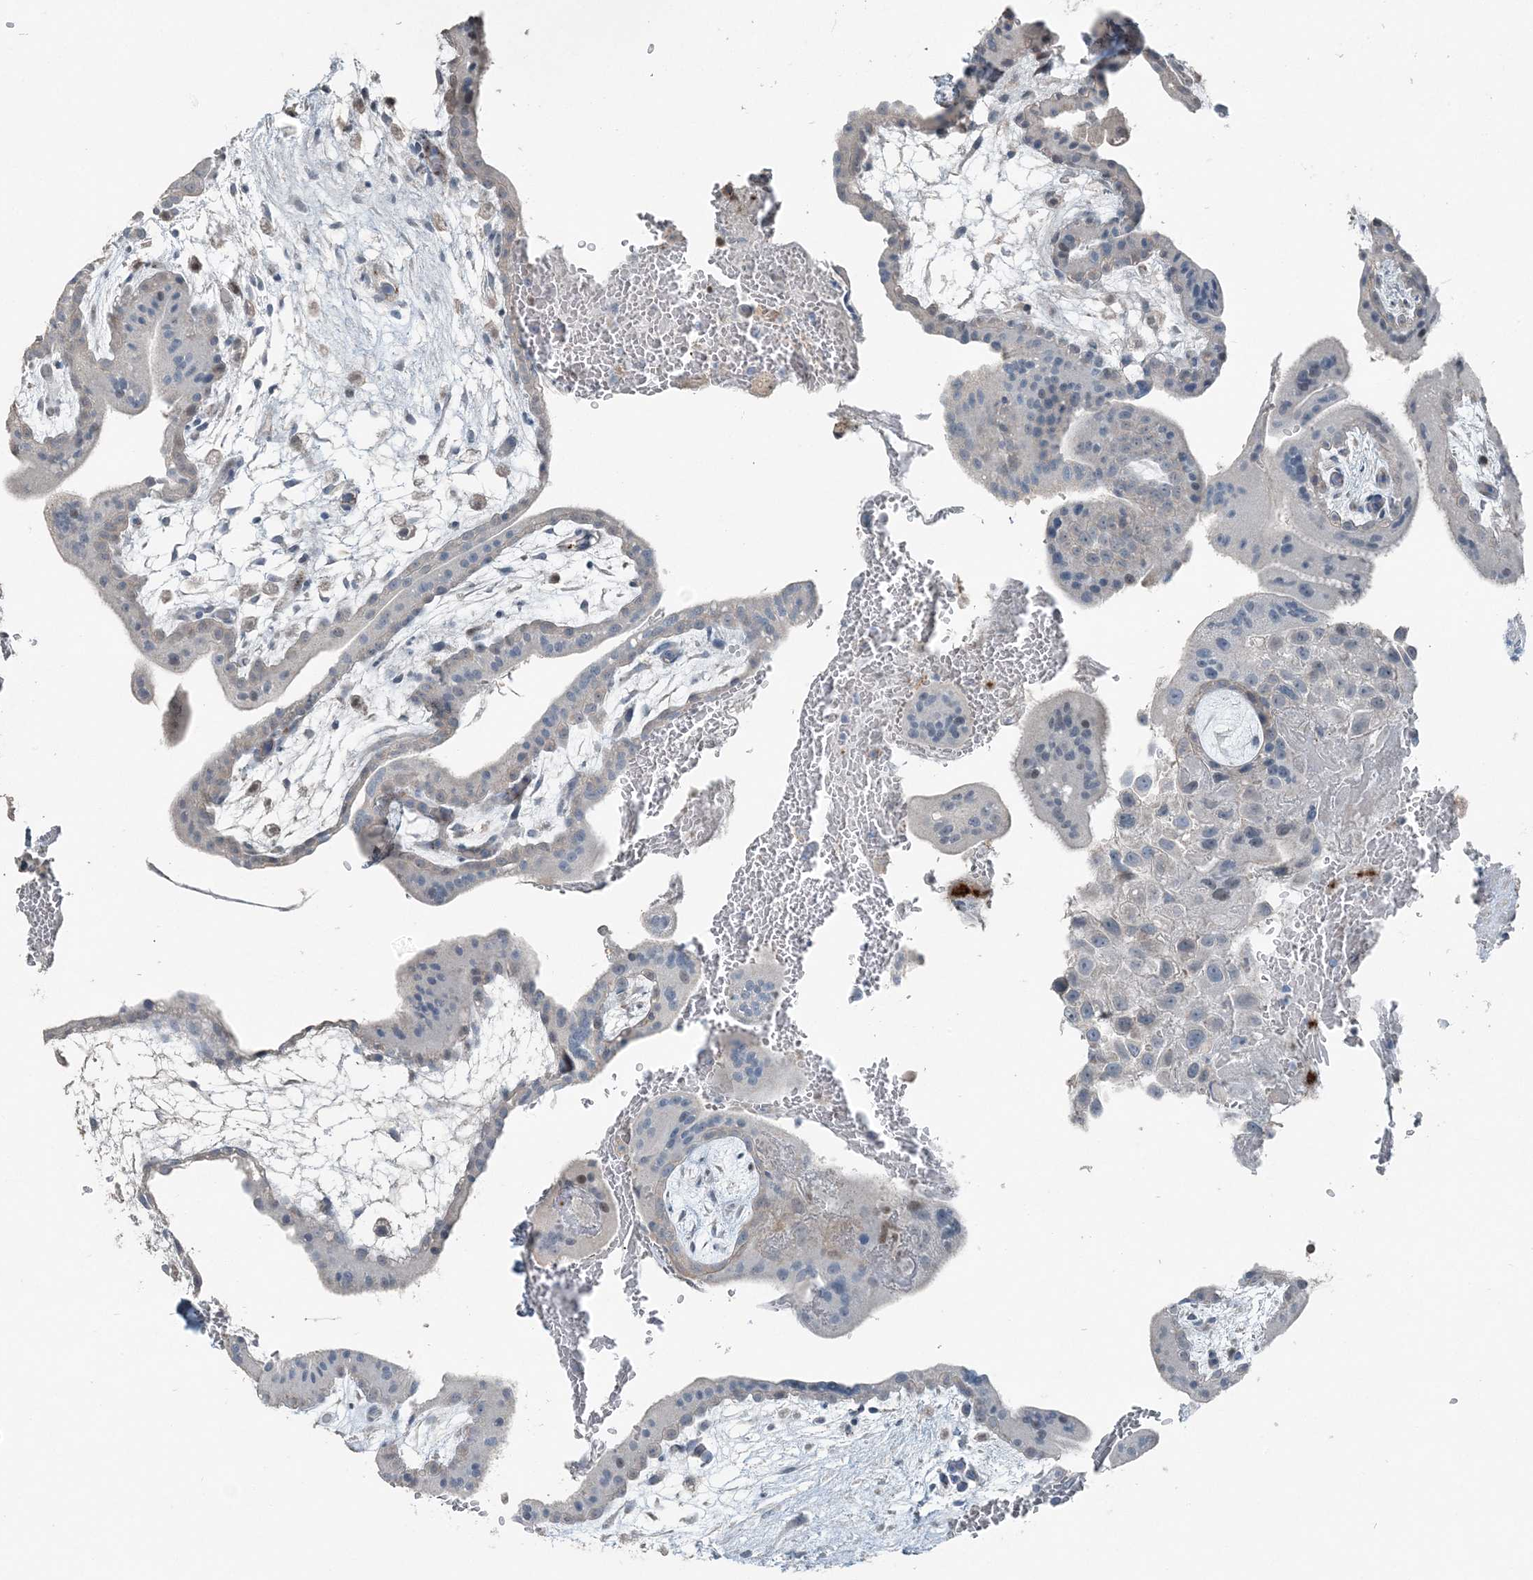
{"staining": {"intensity": "negative", "quantity": "none", "location": "none"}, "tissue": "placenta", "cell_type": "Decidual cells", "image_type": "normal", "snomed": [{"axis": "morphology", "description": "Normal tissue, NOS"}, {"axis": "topography", "description": "Placenta"}], "caption": "This is an IHC histopathology image of unremarkable placenta. There is no positivity in decidual cells.", "gene": "ELOVL7", "patient": {"sex": "female", "age": 35}}